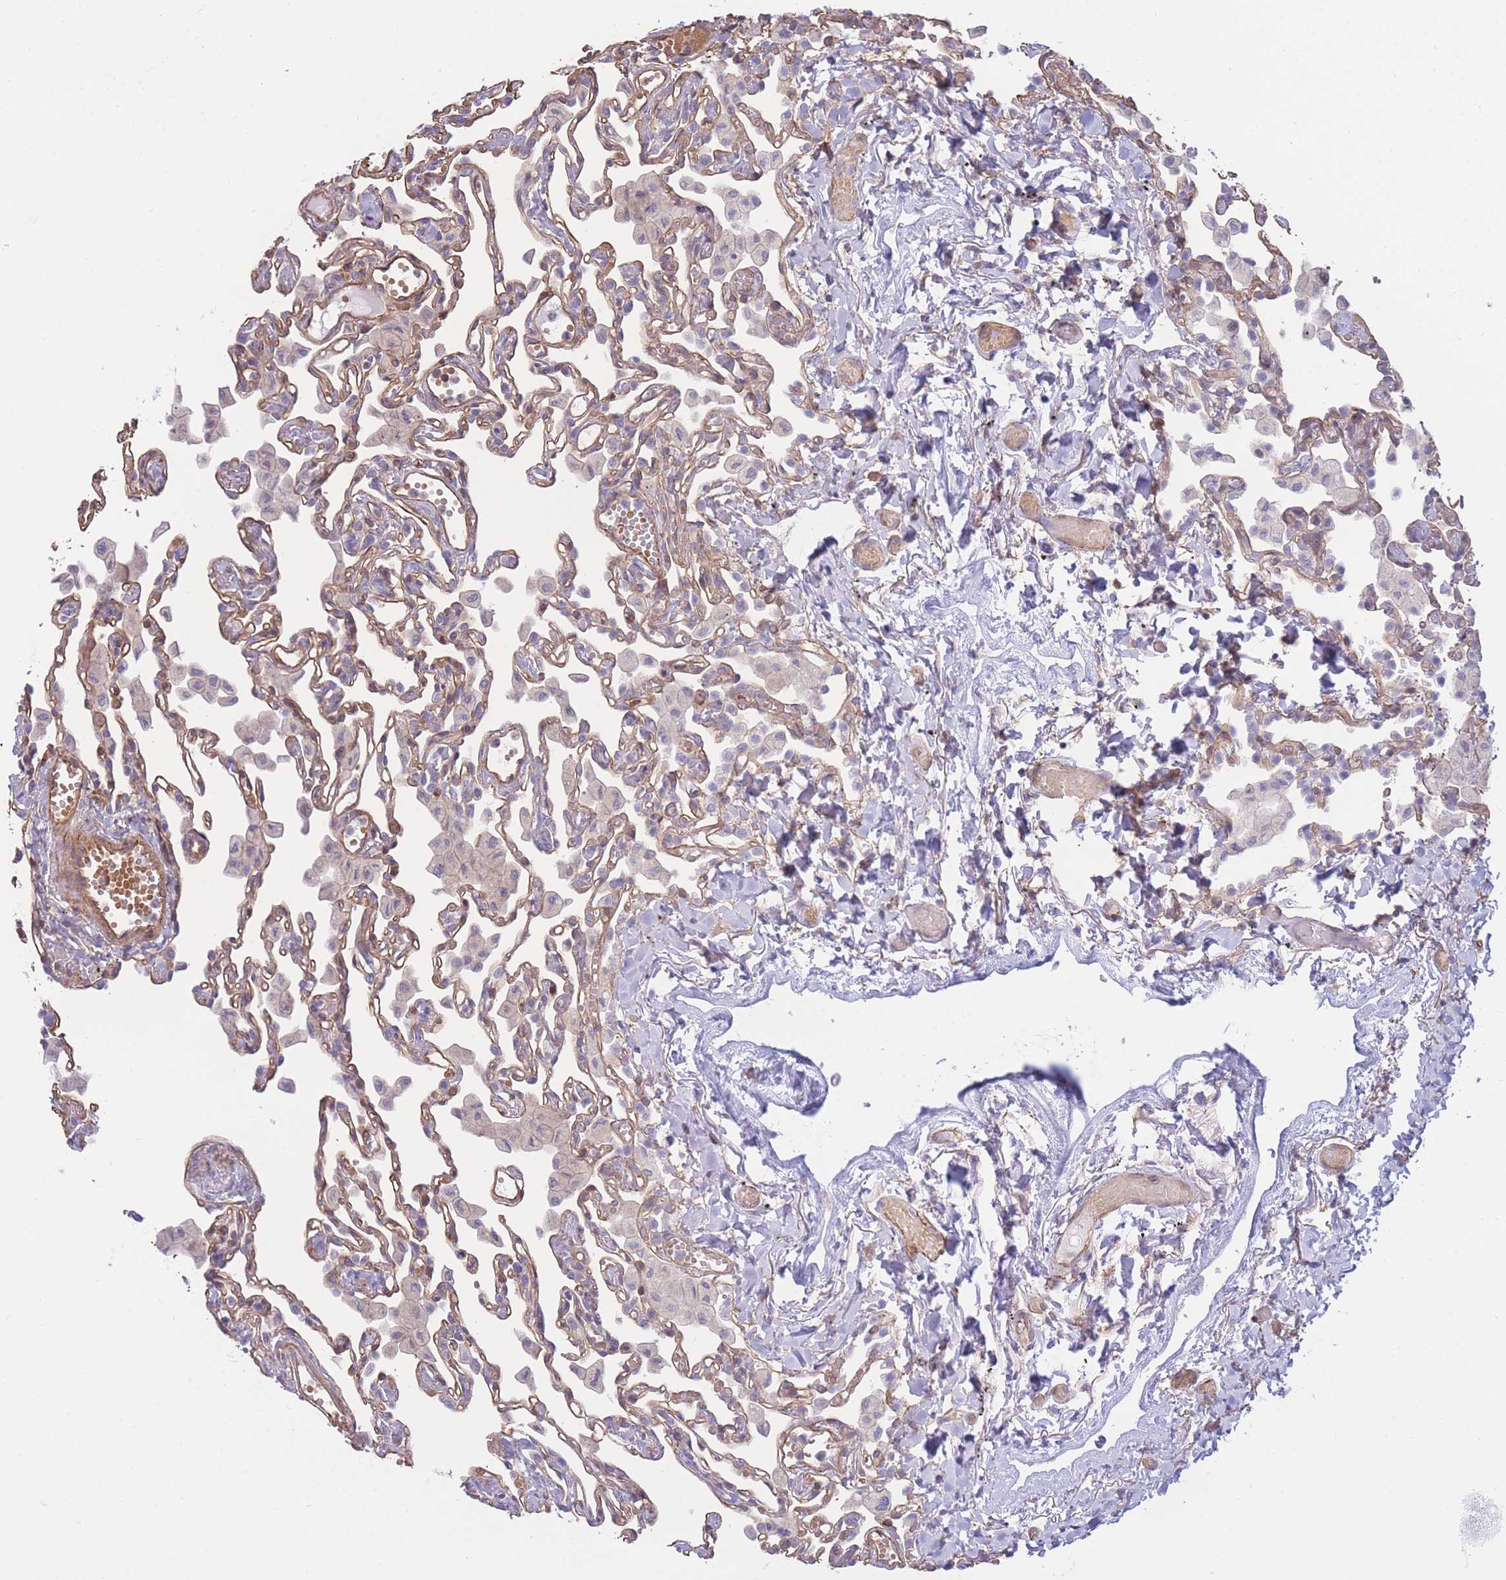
{"staining": {"intensity": "weak", "quantity": "25%-75%", "location": "cytoplasmic/membranous"}, "tissue": "lung", "cell_type": "Alveolar cells", "image_type": "normal", "snomed": [{"axis": "morphology", "description": "Normal tissue, NOS"}, {"axis": "topography", "description": "Bronchus"}, {"axis": "topography", "description": "Lung"}], "caption": "DAB (3,3'-diaminobenzidine) immunohistochemical staining of benign lung shows weak cytoplasmic/membranous protein staining in about 25%-75% of alveolar cells. Using DAB (3,3'-diaminobenzidine) (brown) and hematoxylin (blue) stains, captured at high magnification using brightfield microscopy.", "gene": "CDC25B", "patient": {"sex": "female", "age": 49}}